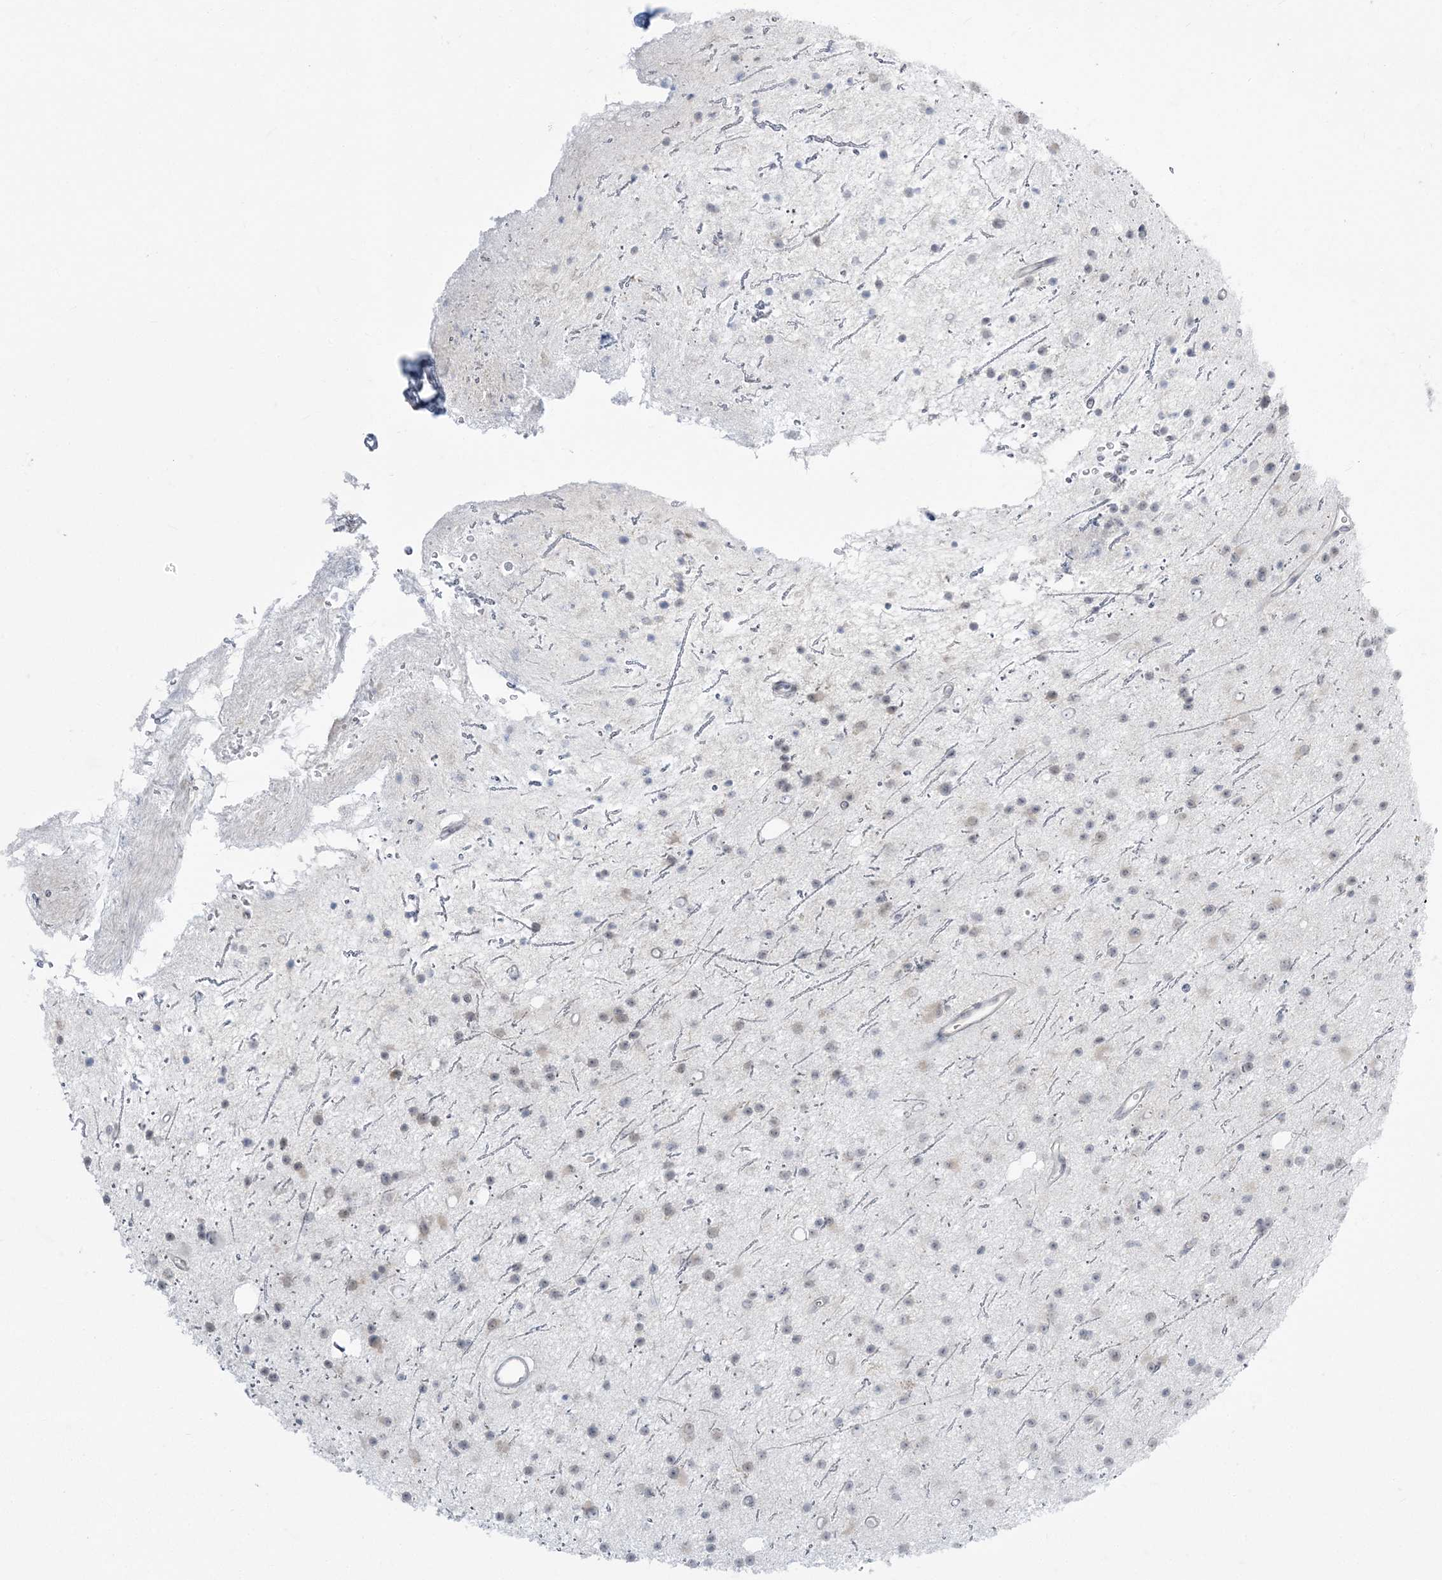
{"staining": {"intensity": "negative", "quantity": "none", "location": "none"}, "tissue": "glioma", "cell_type": "Tumor cells", "image_type": "cancer", "snomed": [{"axis": "morphology", "description": "Glioma, malignant, Low grade"}, {"axis": "topography", "description": "Cerebral cortex"}], "caption": "This is an immunohistochemistry (IHC) micrograph of low-grade glioma (malignant). There is no staining in tumor cells.", "gene": "ZC3H6", "patient": {"sex": "female", "age": 39}}